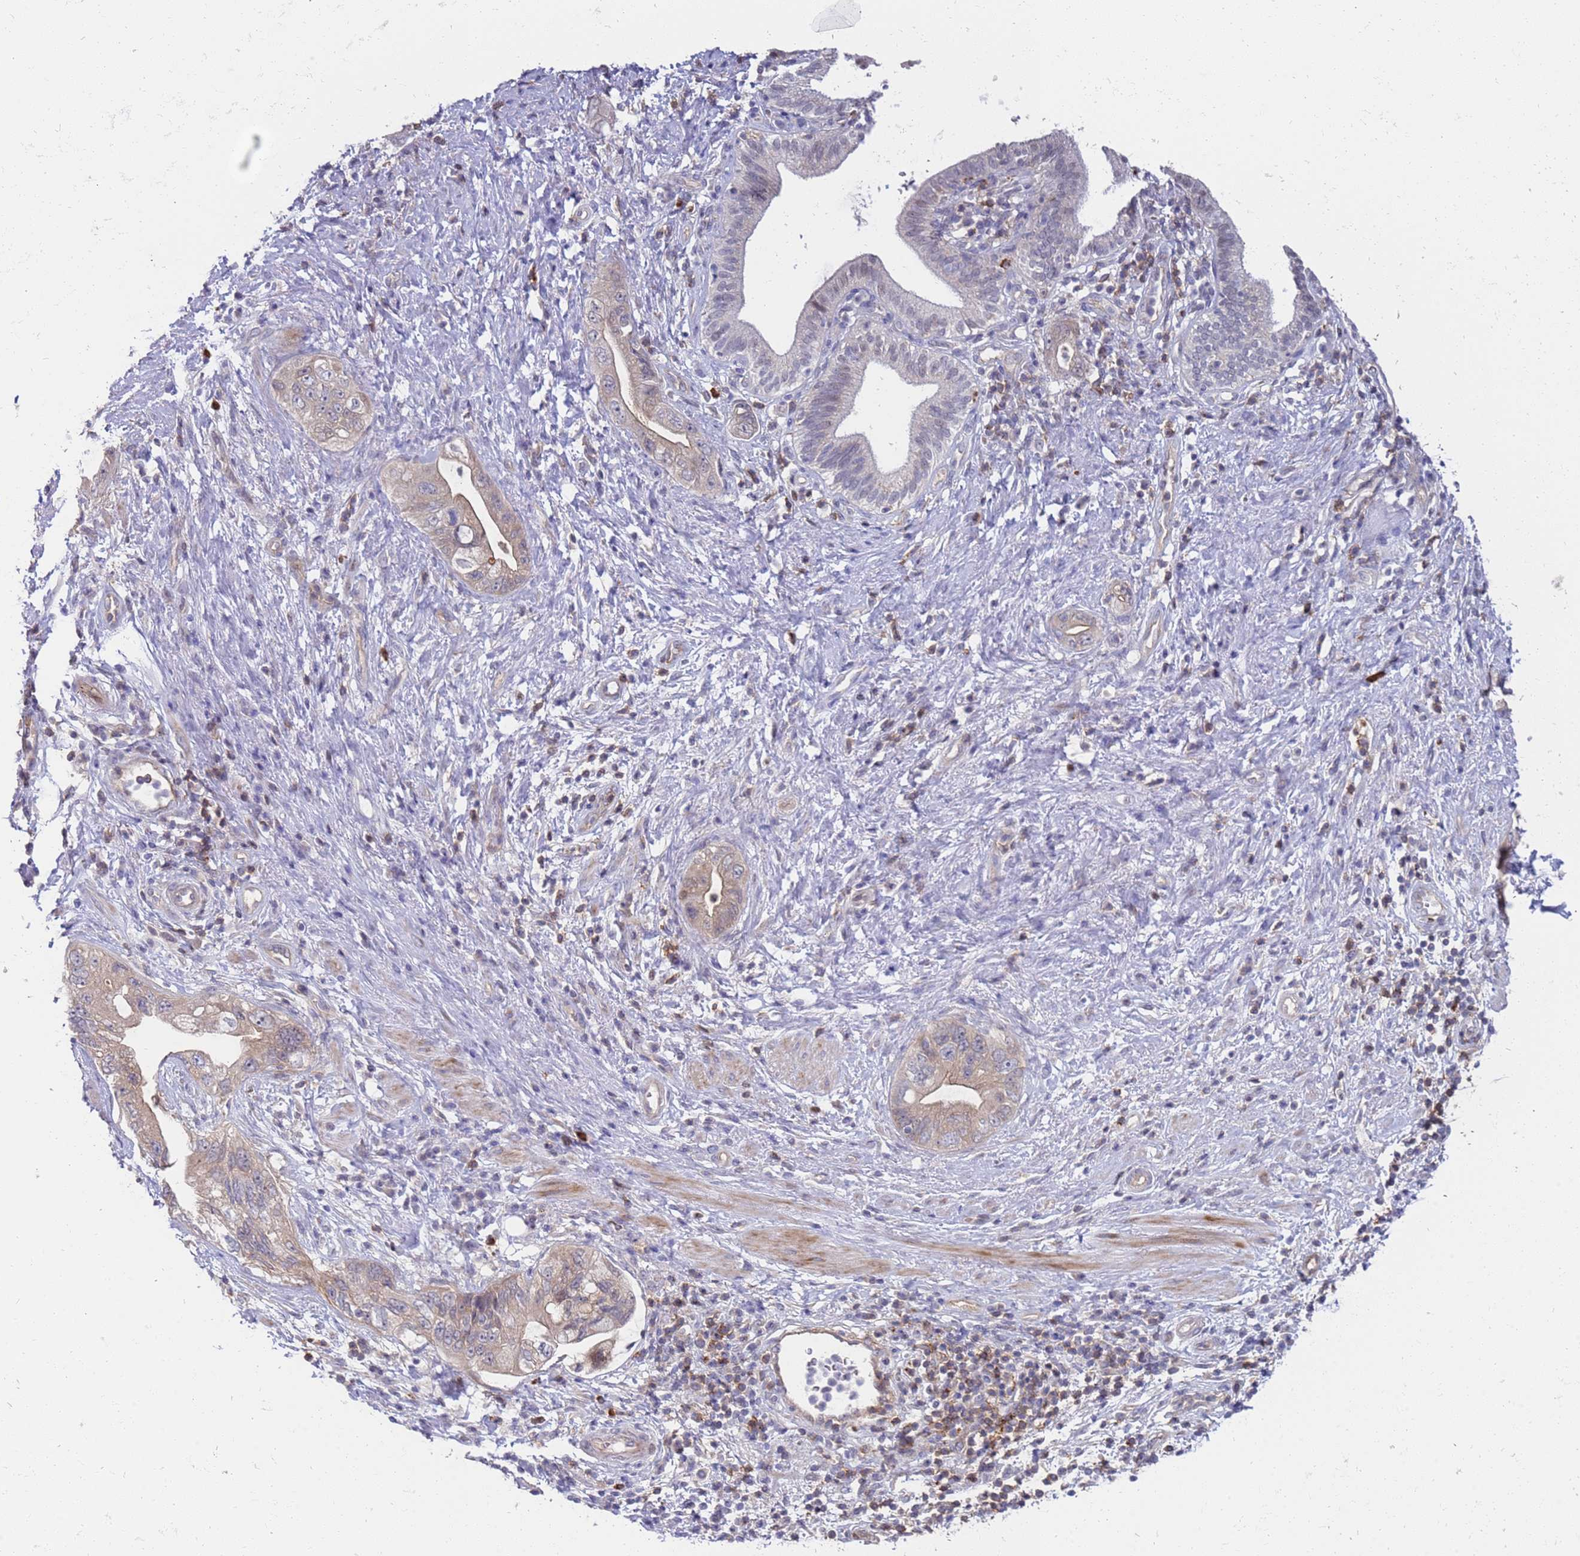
{"staining": {"intensity": "moderate", "quantity": ">75%", "location": "cytoplasmic/membranous"}, "tissue": "pancreatic cancer", "cell_type": "Tumor cells", "image_type": "cancer", "snomed": [{"axis": "morphology", "description": "Adenocarcinoma, NOS"}, {"axis": "topography", "description": "Pancreas"}], "caption": "Pancreatic adenocarcinoma stained for a protein (brown) reveals moderate cytoplasmic/membranous positive positivity in approximately >75% of tumor cells.", "gene": "STK25", "patient": {"sex": "female", "age": 73}}